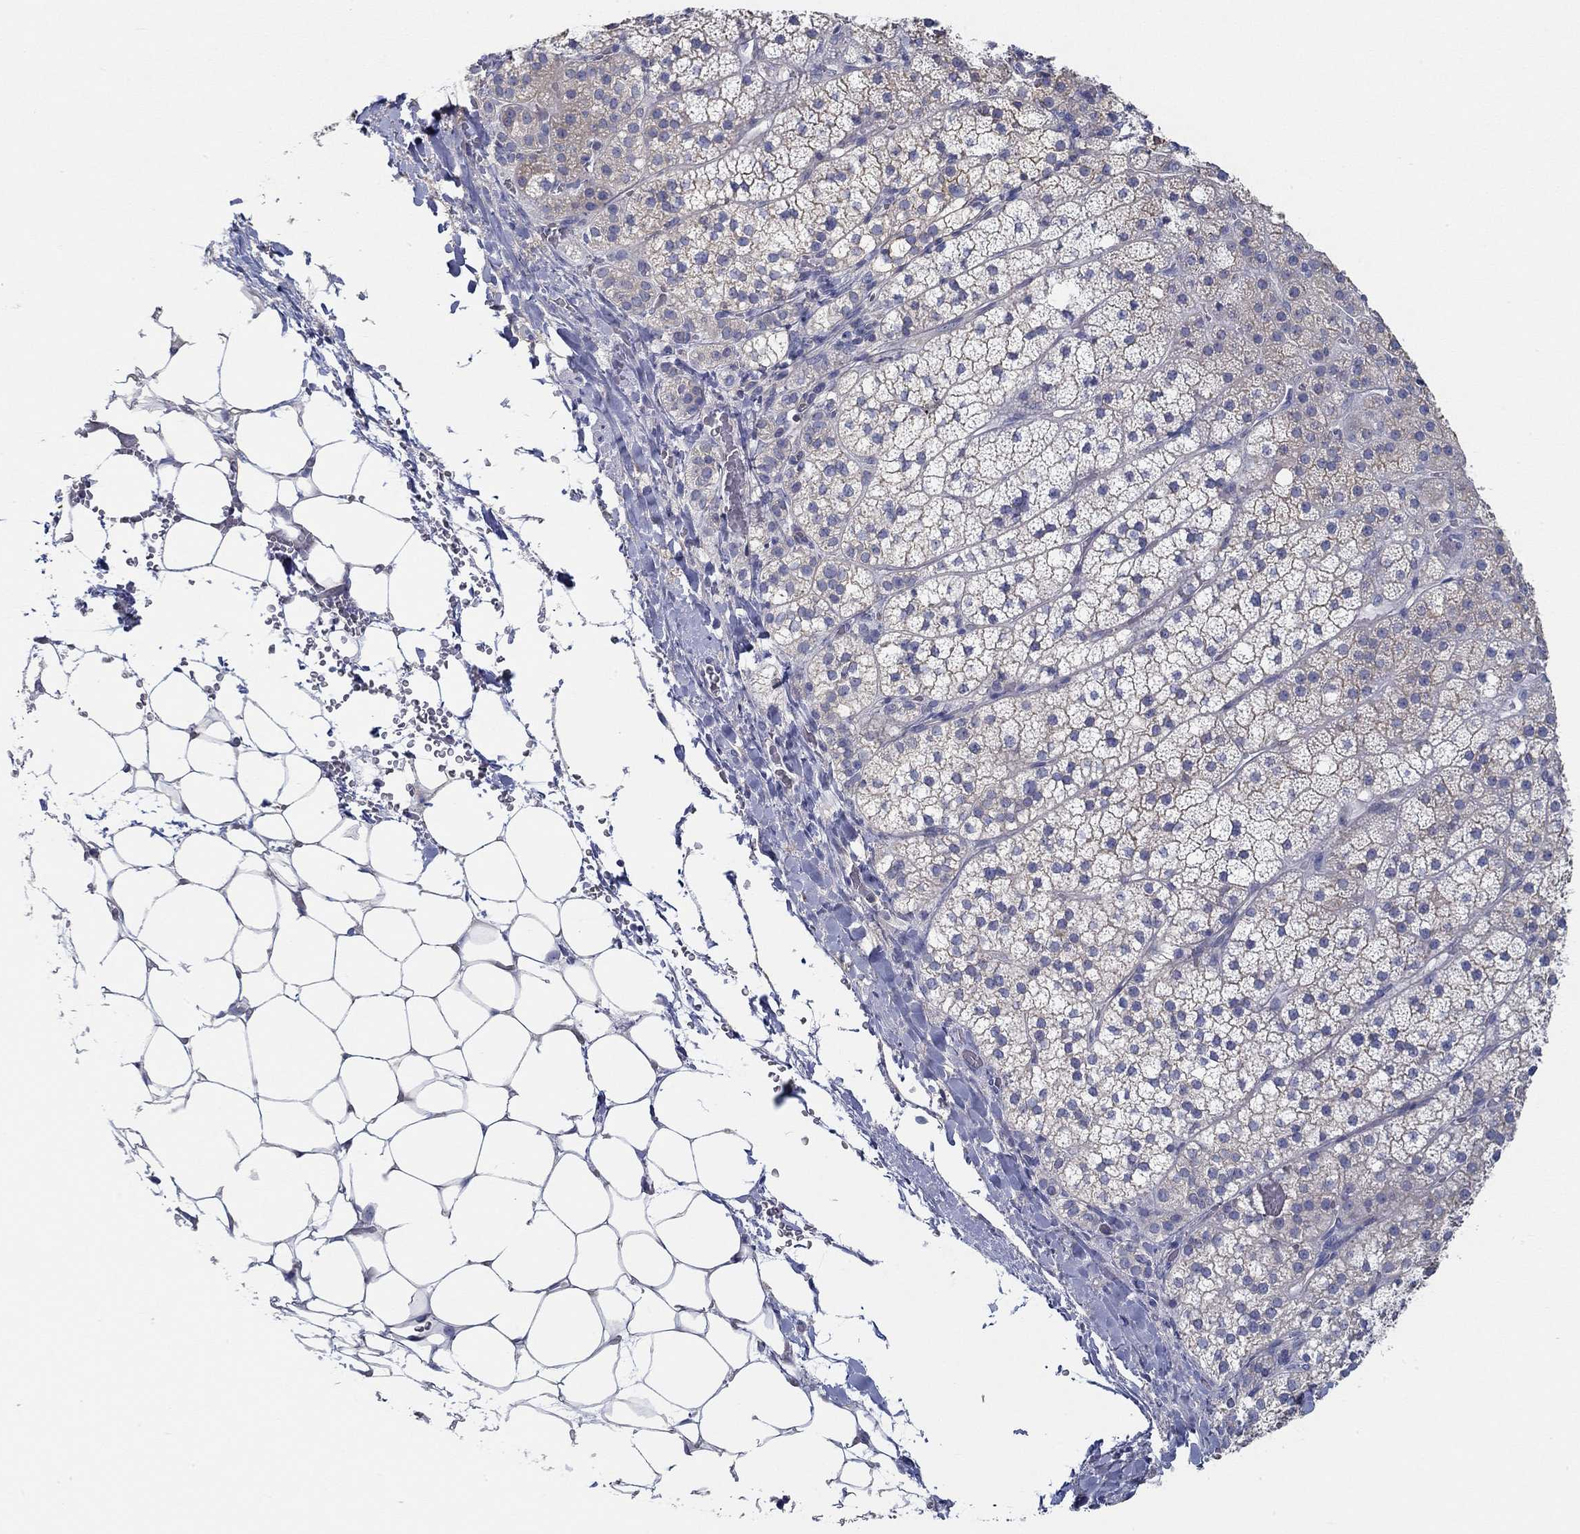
{"staining": {"intensity": "moderate", "quantity": "<25%", "location": "cytoplasmic/membranous"}, "tissue": "adrenal gland", "cell_type": "Glandular cells", "image_type": "normal", "snomed": [{"axis": "morphology", "description": "Normal tissue, NOS"}, {"axis": "topography", "description": "Adrenal gland"}], "caption": "This image exhibits immunohistochemistry (IHC) staining of benign adrenal gland, with low moderate cytoplasmic/membranous expression in approximately <25% of glandular cells.", "gene": "BBOF1", "patient": {"sex": "male", "age": 53}}